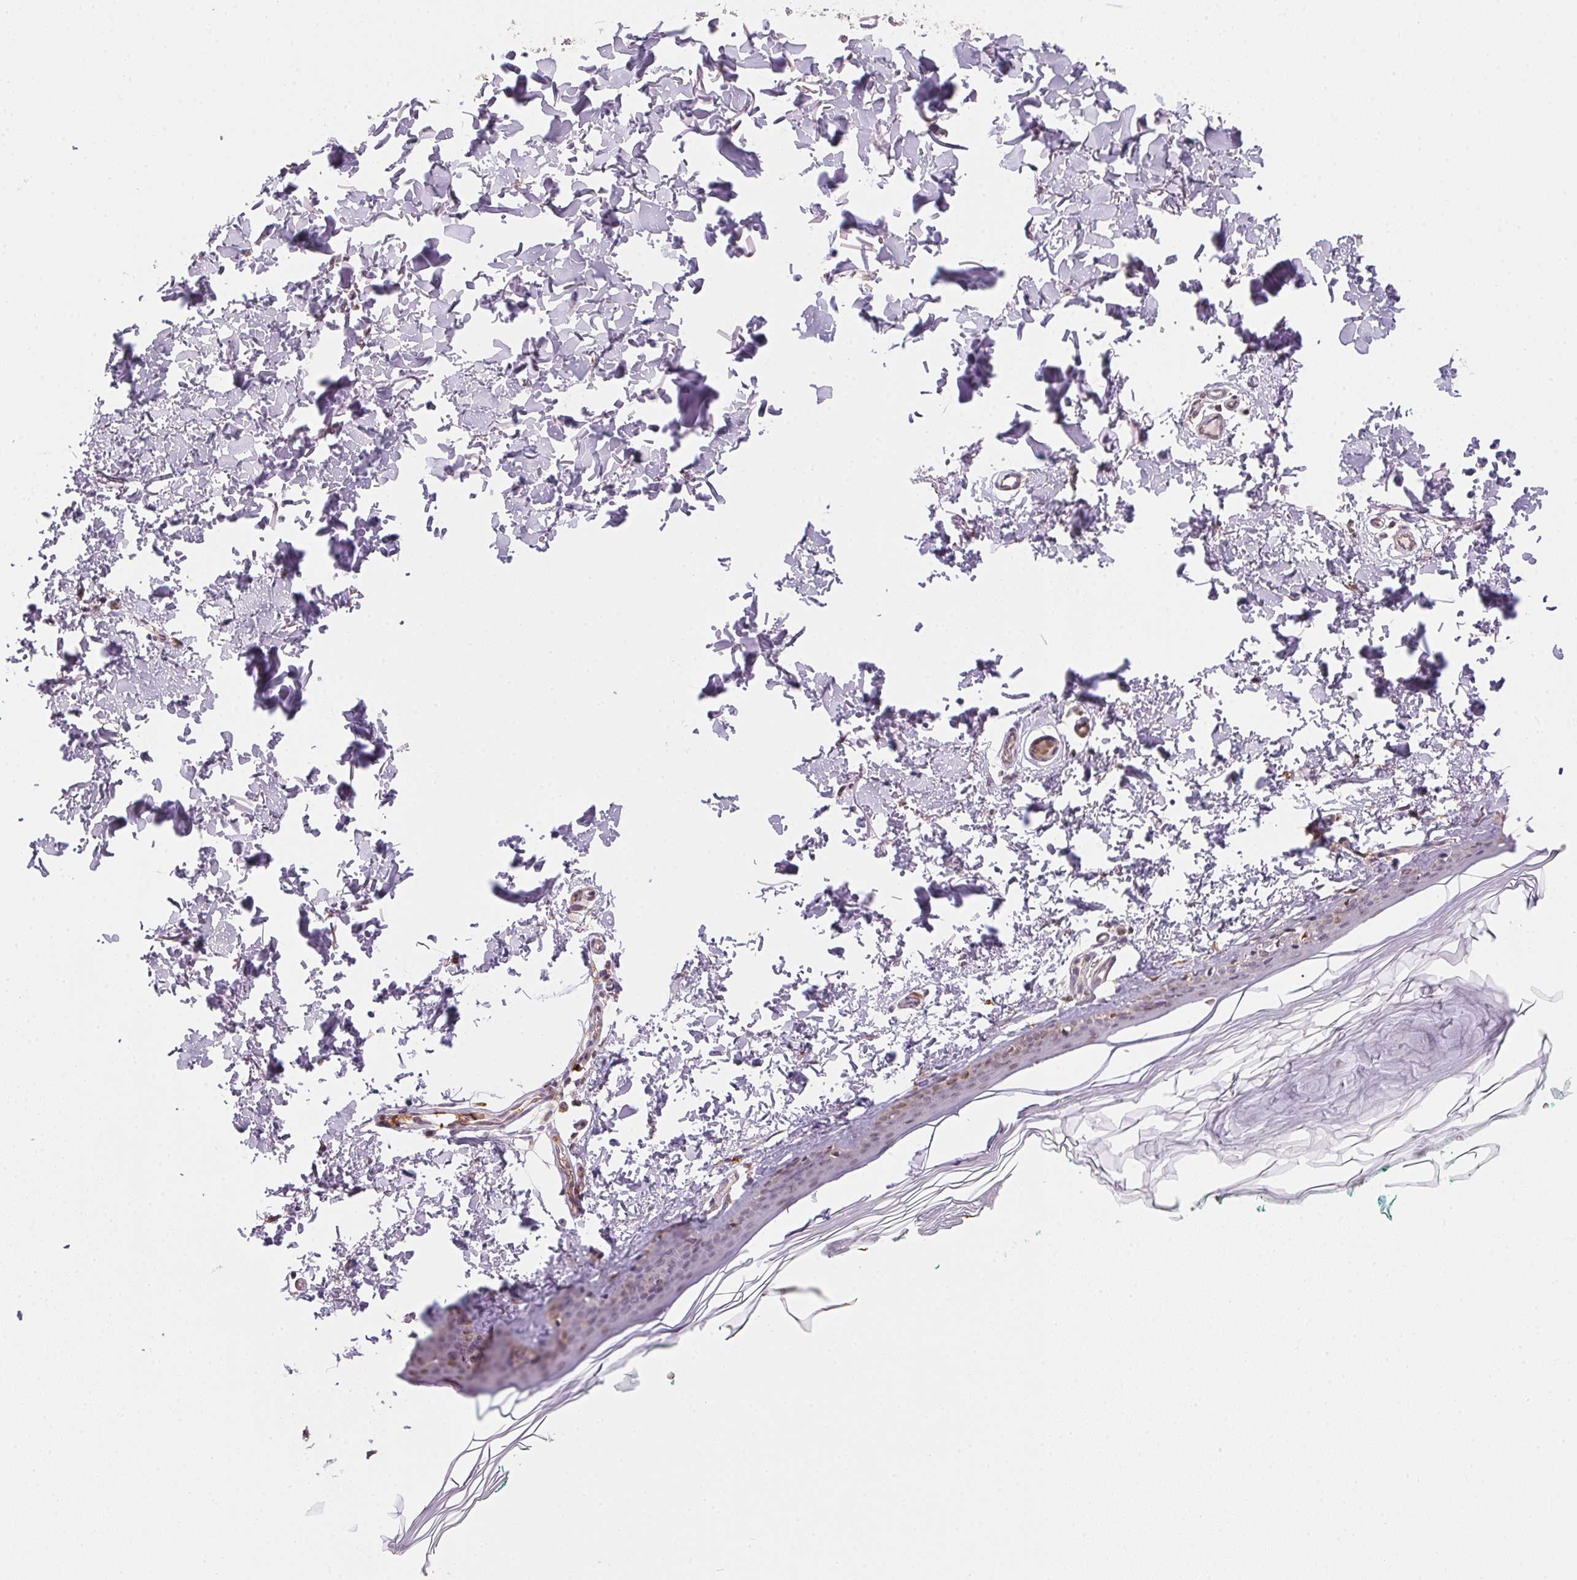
{"staining": {"intensity": "negative", "quantity": "none", "location": "none"}, "tissue": "skin", "cell_type": "Fibroblasts", "image_type": "normal", "snomed": [{"axis": "morphology", "description": "Normal tissue, NOS"}, {"axis": "topography", "description": "Skin"}, {"axis": "topography", "description": "Peripheral nerve tissue"}], "caption": "Immunohistochemical staining of benign human skin exhibits no significant expression in fibroblasts. Brightfield microscopy of immunohistochemistry stained with DAB (brown) and hematoxylin (blue), captured at high magnification.", "gene": "METTL13", "patient": {"sex": "female", "age": 45}}